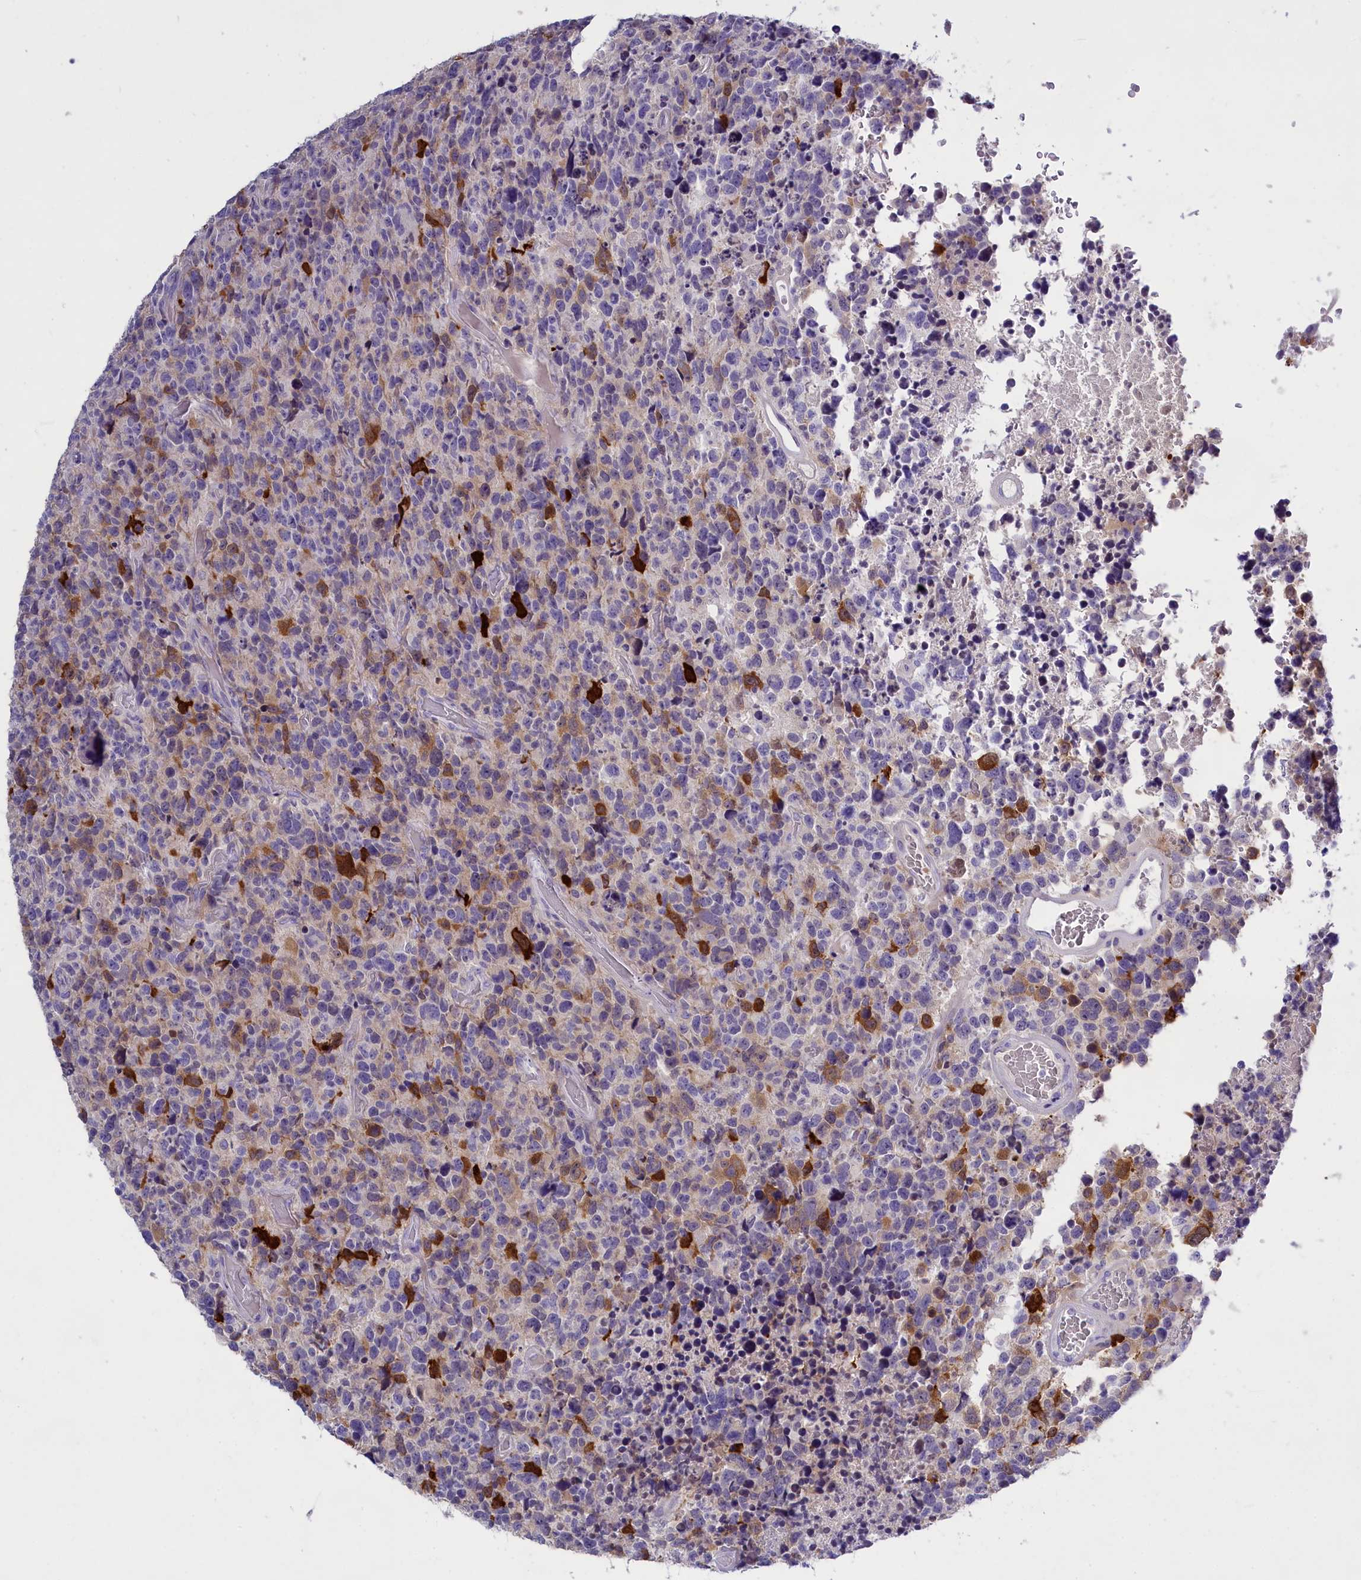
{"staining": {"intensity": "moderate", "quantity": "<25%", "location": "cytoplasmic/membranous"}, "tissue": "glioma", "cell_type": "Tumor cells", "image_type": "cancer", "snomed": [{"axis": "morphology", "description": "Glioma, malignant, High grade"}, {"axis": "topography", "description": "Brain"}], "caption": "Moderate cytoplasmic/membranous positivity is seen in approximately <25% of tumor cells in high-grade glioma (malignant).", "gene": "ENPP6", "patient": {"sex": "male", "age": 69}}